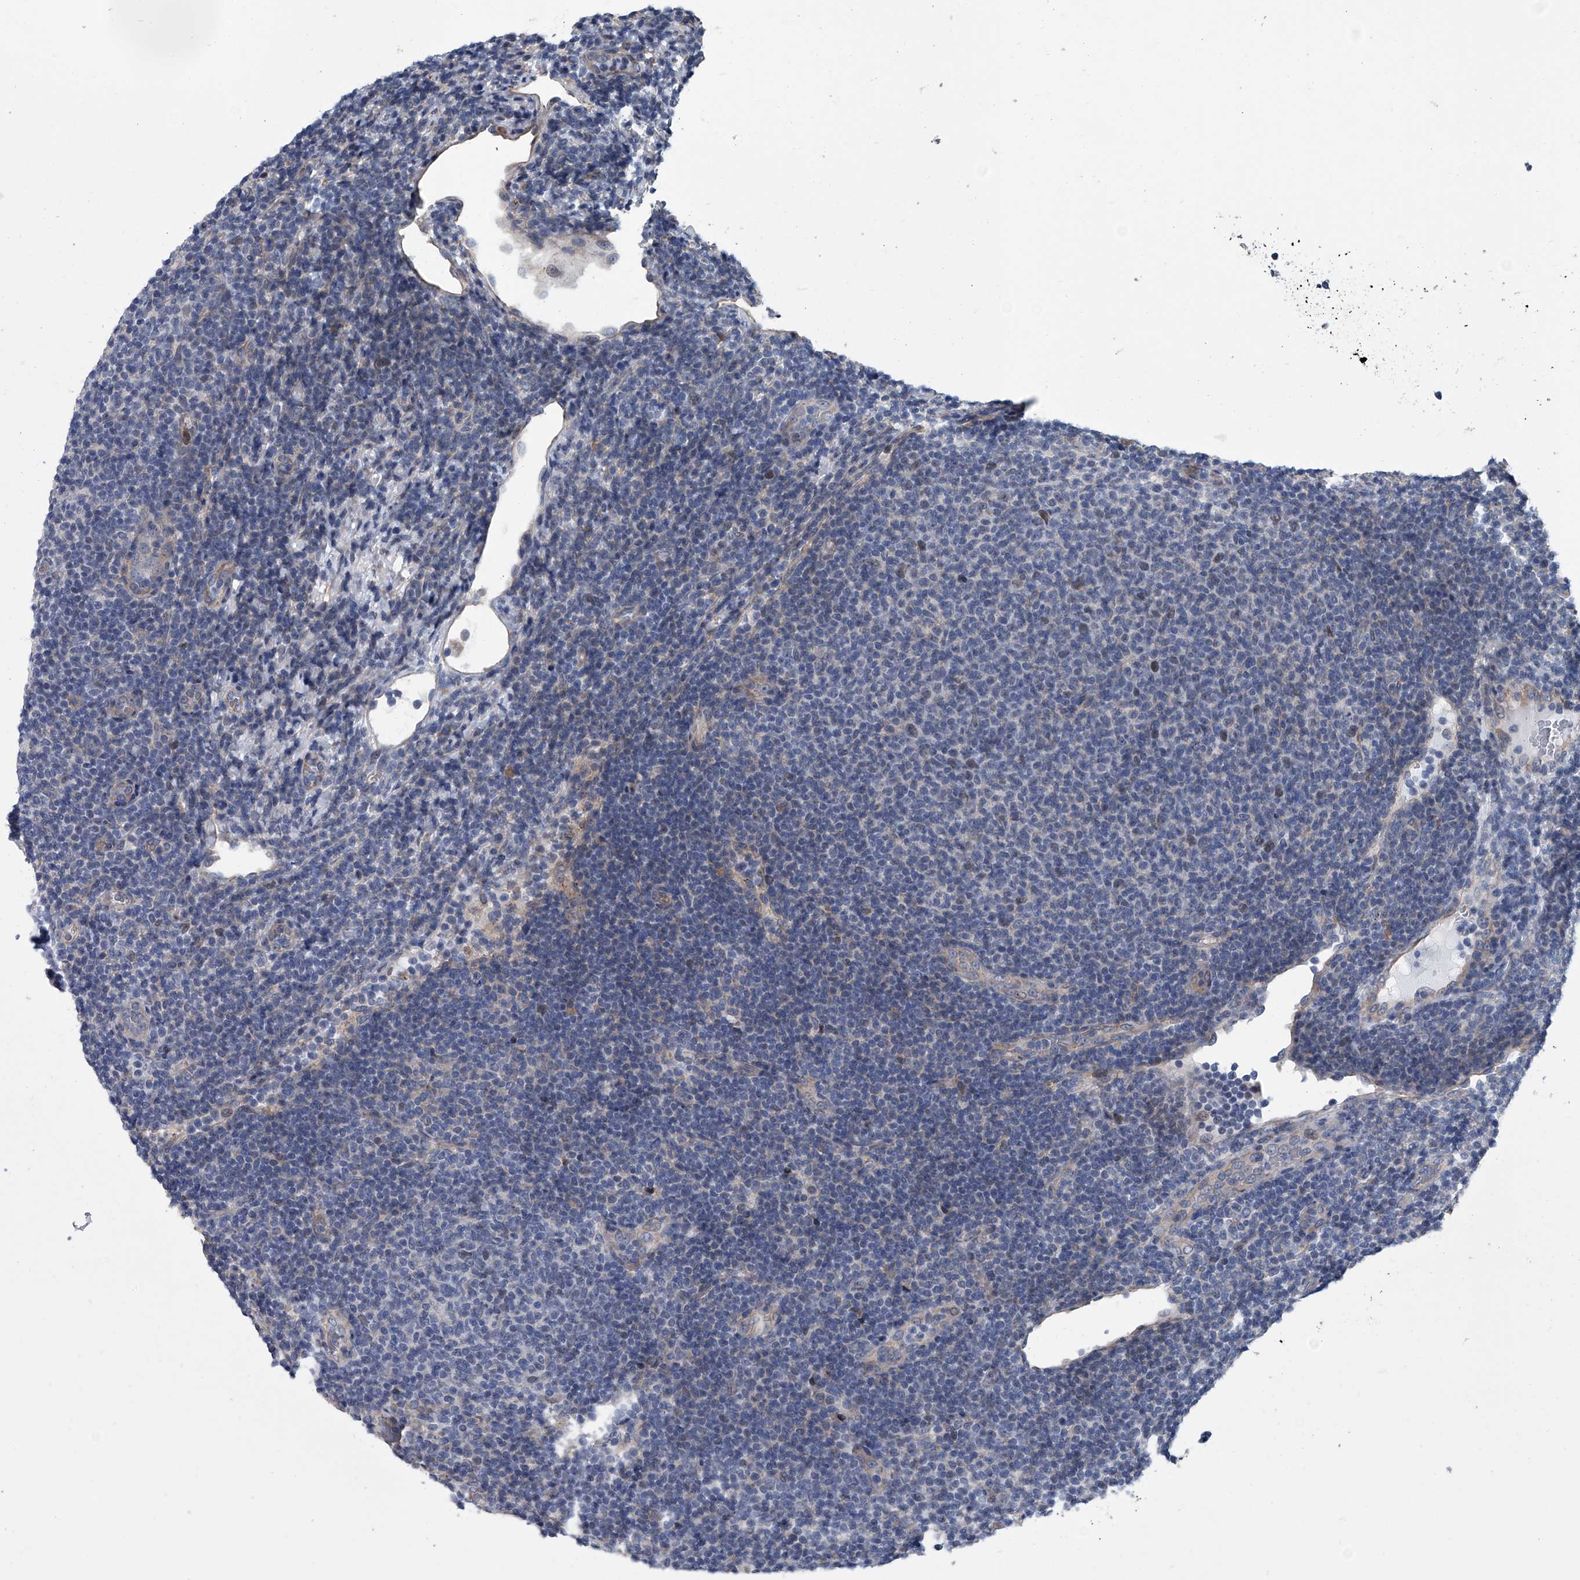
{"staining": {"intensity": "negative", "quantity": "none", "location": "none"}, "tissue": "lymphoma", "cell_type": "Tumor cells", "image_type": "cancer", "snomed": [{"axis": "morphology", "description": "Malignant lymphoma, non-Hodgkin's type, Low grade"}, {"axis": "topography", "description": "Lymph node"}], "caption": "DAB immunohistochemical staining of human low-grade malignant lymphoma, non-Hodgkin's type exhibits no significant positivity in tumor cells.", "gene": "ABCG1", "patient": {"sex": "male", "age": 66}}